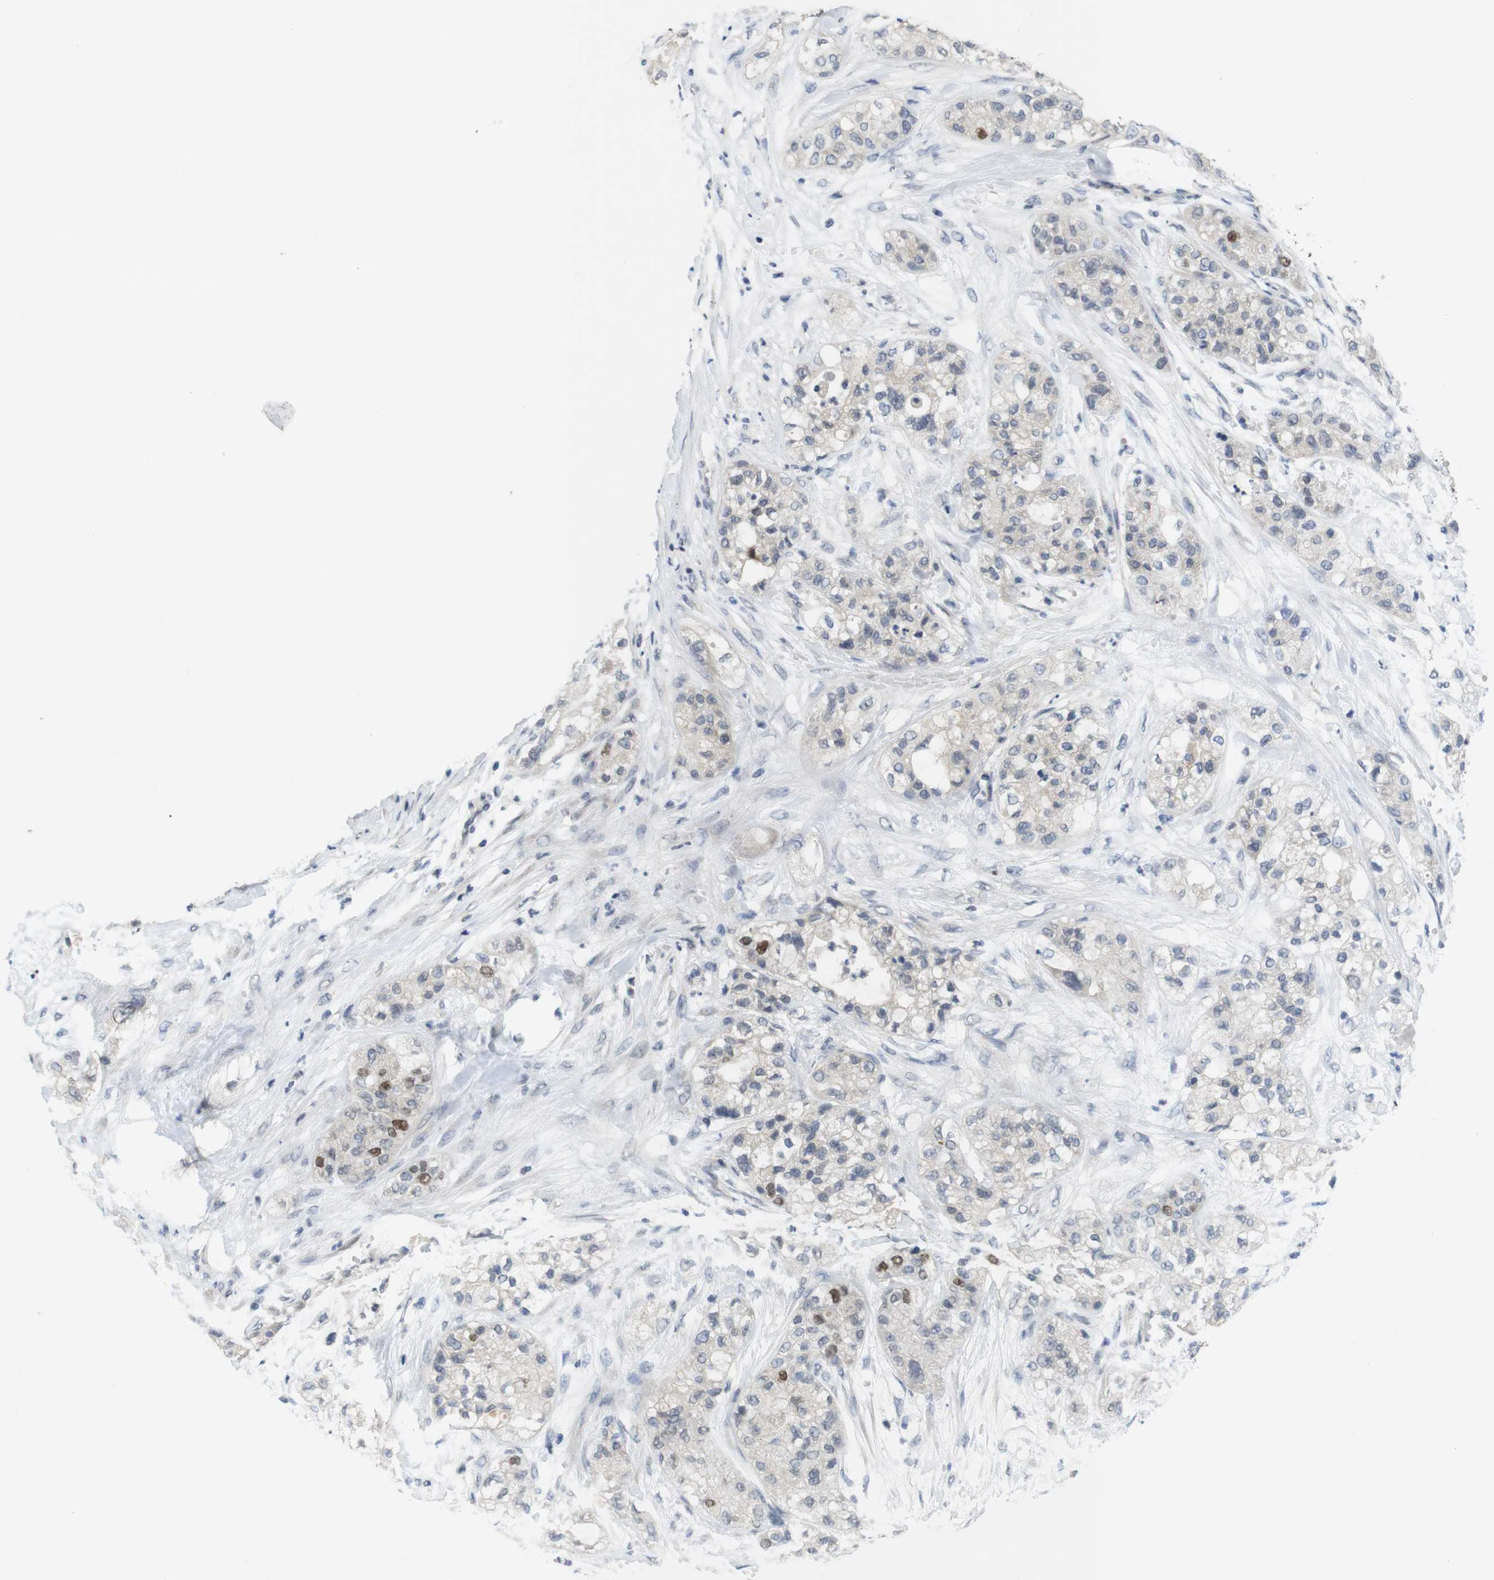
{"staining": {"intensity": "moderate", "quantity": "<25%", "location": "nuclear"}, "tissue": "pancreatic cancer", "cell_type": "Tumor cells", "image_type": "cancer", "snomed": [{"axis": "morphology", "description": "Adenocarcinoma, NOS"}, {"axis": "topography", "description": "Pancreas"}], "caption": "IHC (DAB) staining of pancreatic adenocarcinoma shows moderate nuclear protein expression in about <25% of tumor cells.", "gene": "SKP2", "patient": {"sex": "female", "age": 78}}